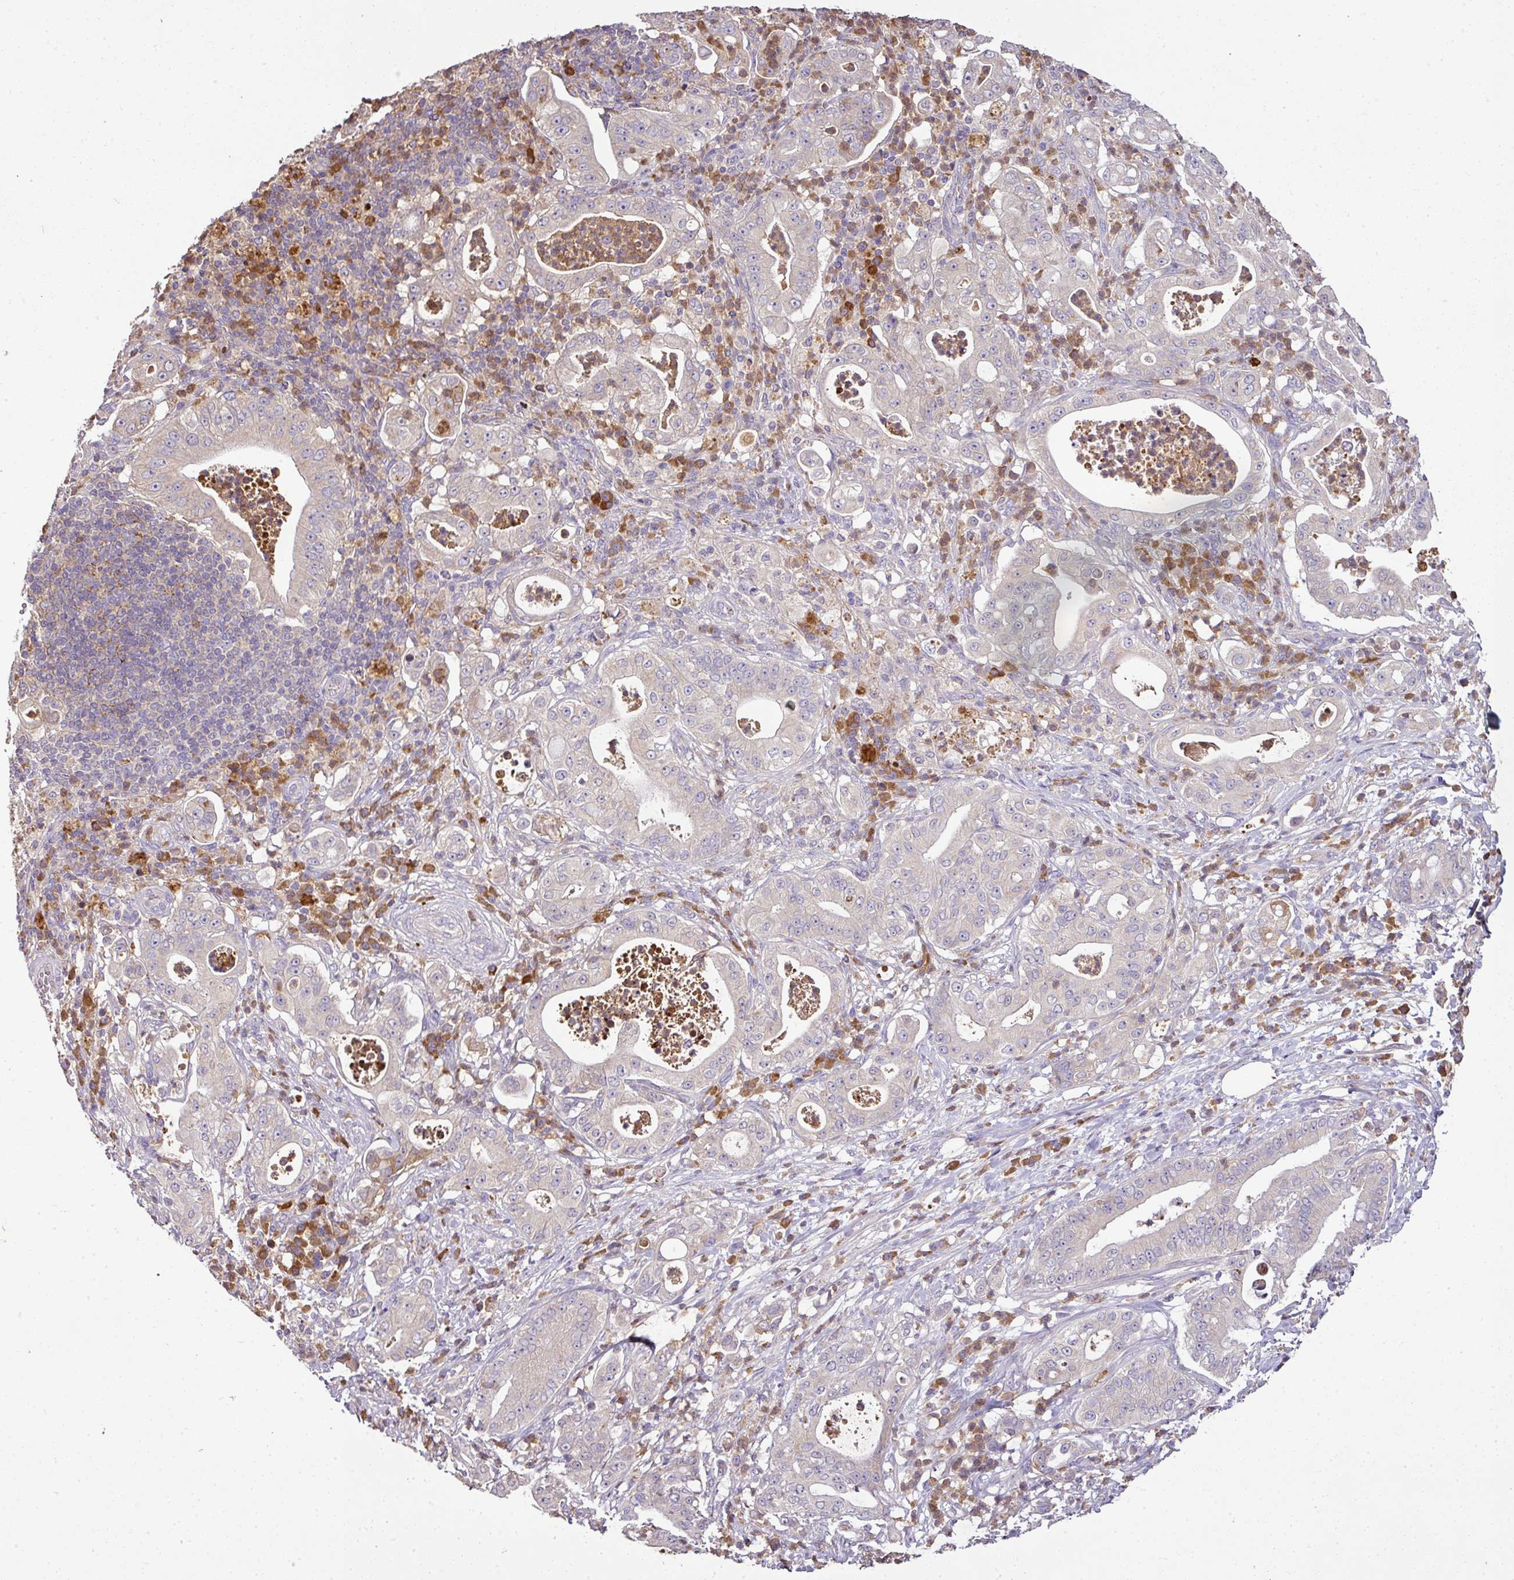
{"staining": {"intensity": "negative", "quantity": "none", "location": "none"}, "tissue": "pancreatic cancer", "cell_type": "Tumor cells", "image_type": "cancer", "snomed": [{"axis": "morphology", "description": "Adenocarcinoma, NOS"}, {"axis": "topography", "description": "Pancreas"}], "caption": "The immunohistochemistry (IHC) micrograph has no significant expression in tumor cells of pancreatic cancer (adenocarcinoma) tissue. (DAB (3,3'-diaminobenzidine) IHC with hematoxylin counter stain).", "gene": "CAB39L", "patient": {"sex": "male", "age": 71}}